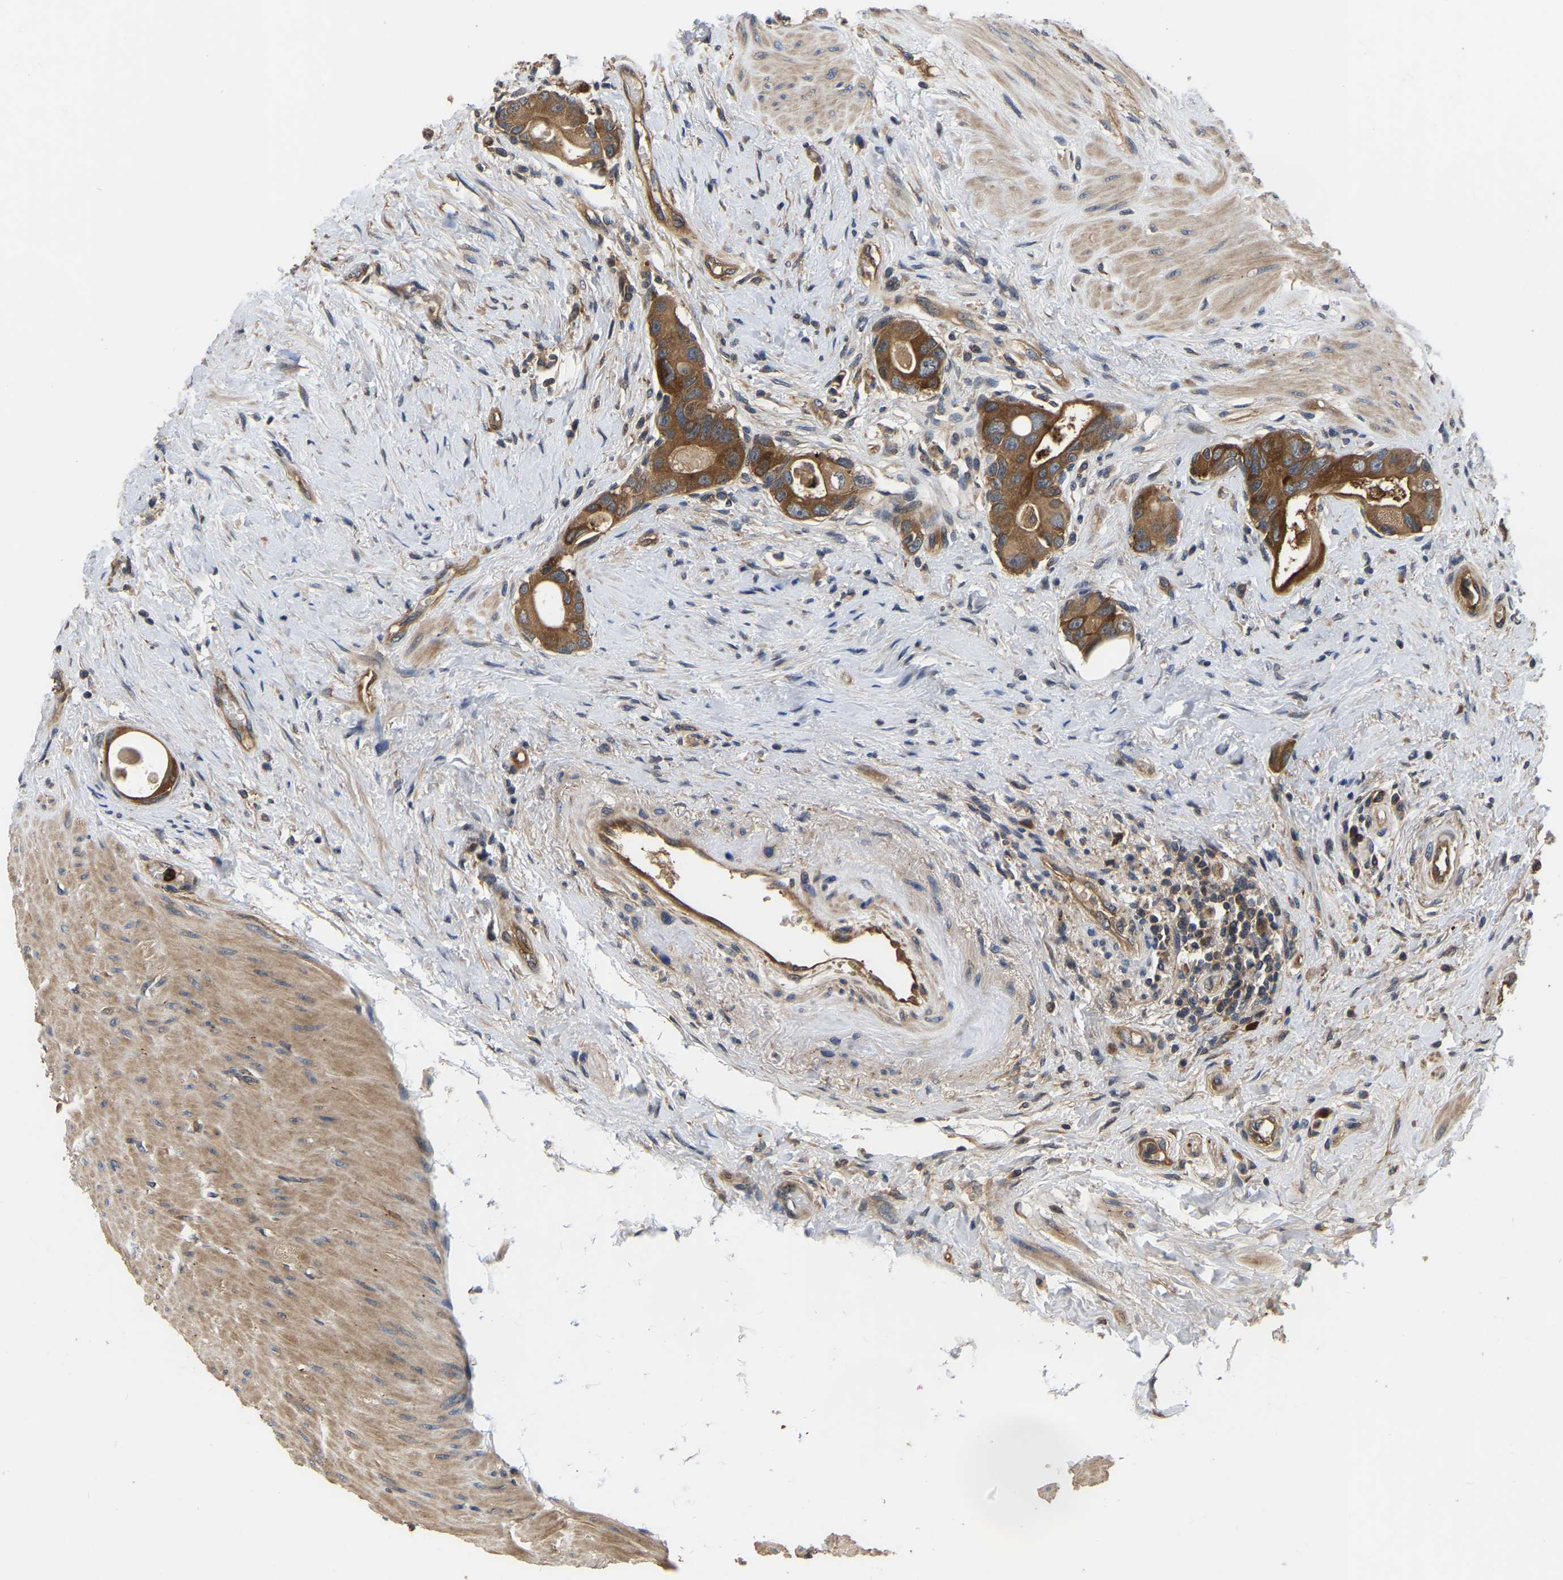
{"staining": {"intensity": "strong", "quantity": ">75%", "location": "cytoplasmic/membranous"}, "tissue": "colorectal cancer", "cell_type": "Tumor cells", "image_type": "cancer", "snomed": [{"axis": "morphology", "description": "Adenocarcinoma, NOS"}, {"axis": "topography", "description": "Rectum"}], "caption": "The photomicrograph exhibits immunohistochemical staining of colorectal cancer (adenocarcinoma). There is strong cytoplasmic/membranous expression is identified in about >75% of tumor cells. Ihc stains the protein of interest in brown and the nuclei are stained blue.", "gene": "GARS1", "patient": {"sex": "male", "age": 51}}